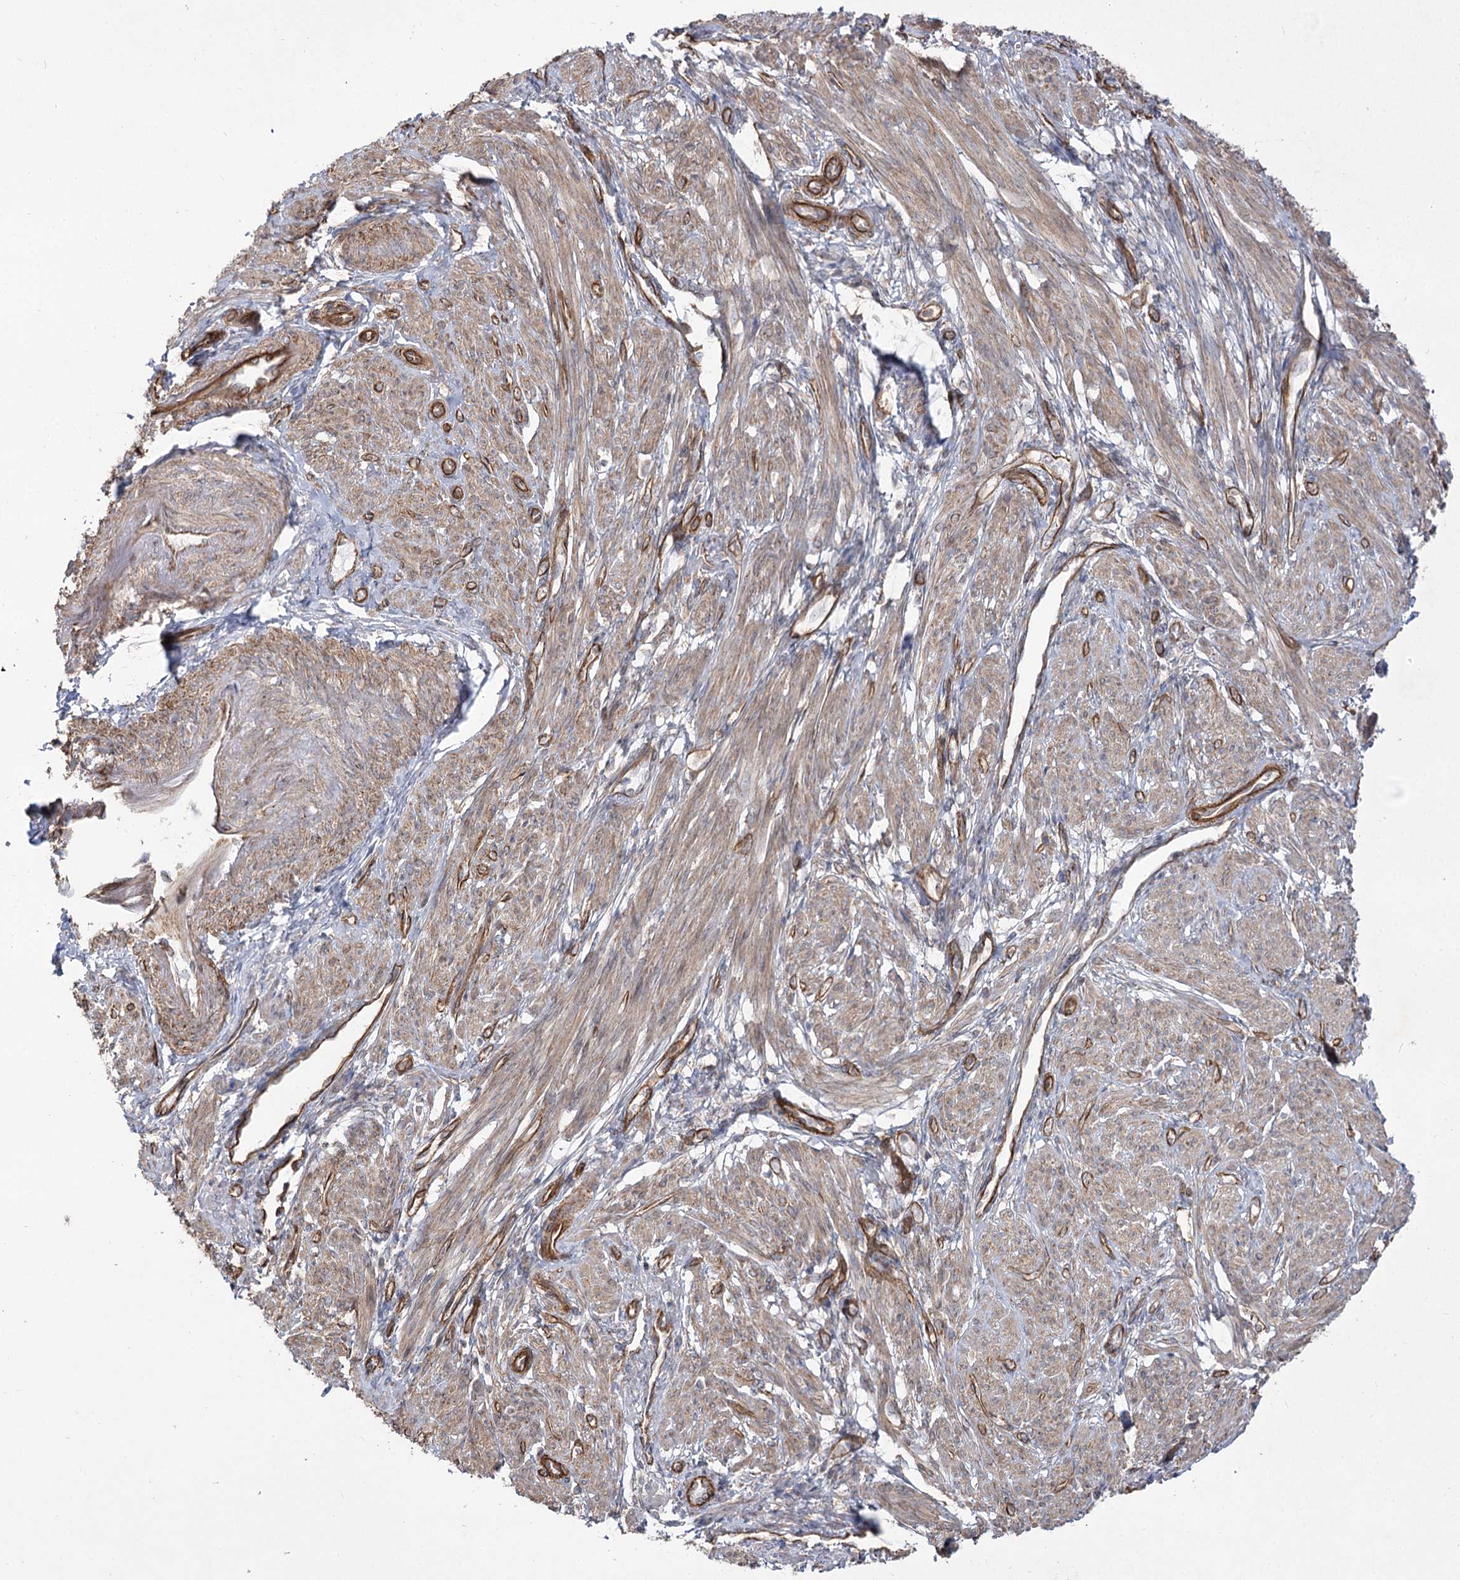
{"staining": {"intensity": "moderate", "quantity": "25%-75%", "location": "cytoplasmic/membranous"}, "tissue": "smooth muscle", "cell_type": "Smooth muscle cells", "image_type": "normal", "snomed": [{"axis": "morphology", "description": "Normal tissue, NOS"}, {"axis": "topography", "description": "Smooth muscle"}], "caption": "This histopathology image reveals unremarkable smooth muscle stained with immunohistochemistry (IHC) to label a protein in brown. The cytoplasmic/membranous of smooth muscle cells show moderate positivity for the protein. Nuclei are counter-stained blue.", "gene": "SH3BP5L", "patient": {"sex": "female", "age": 39}}